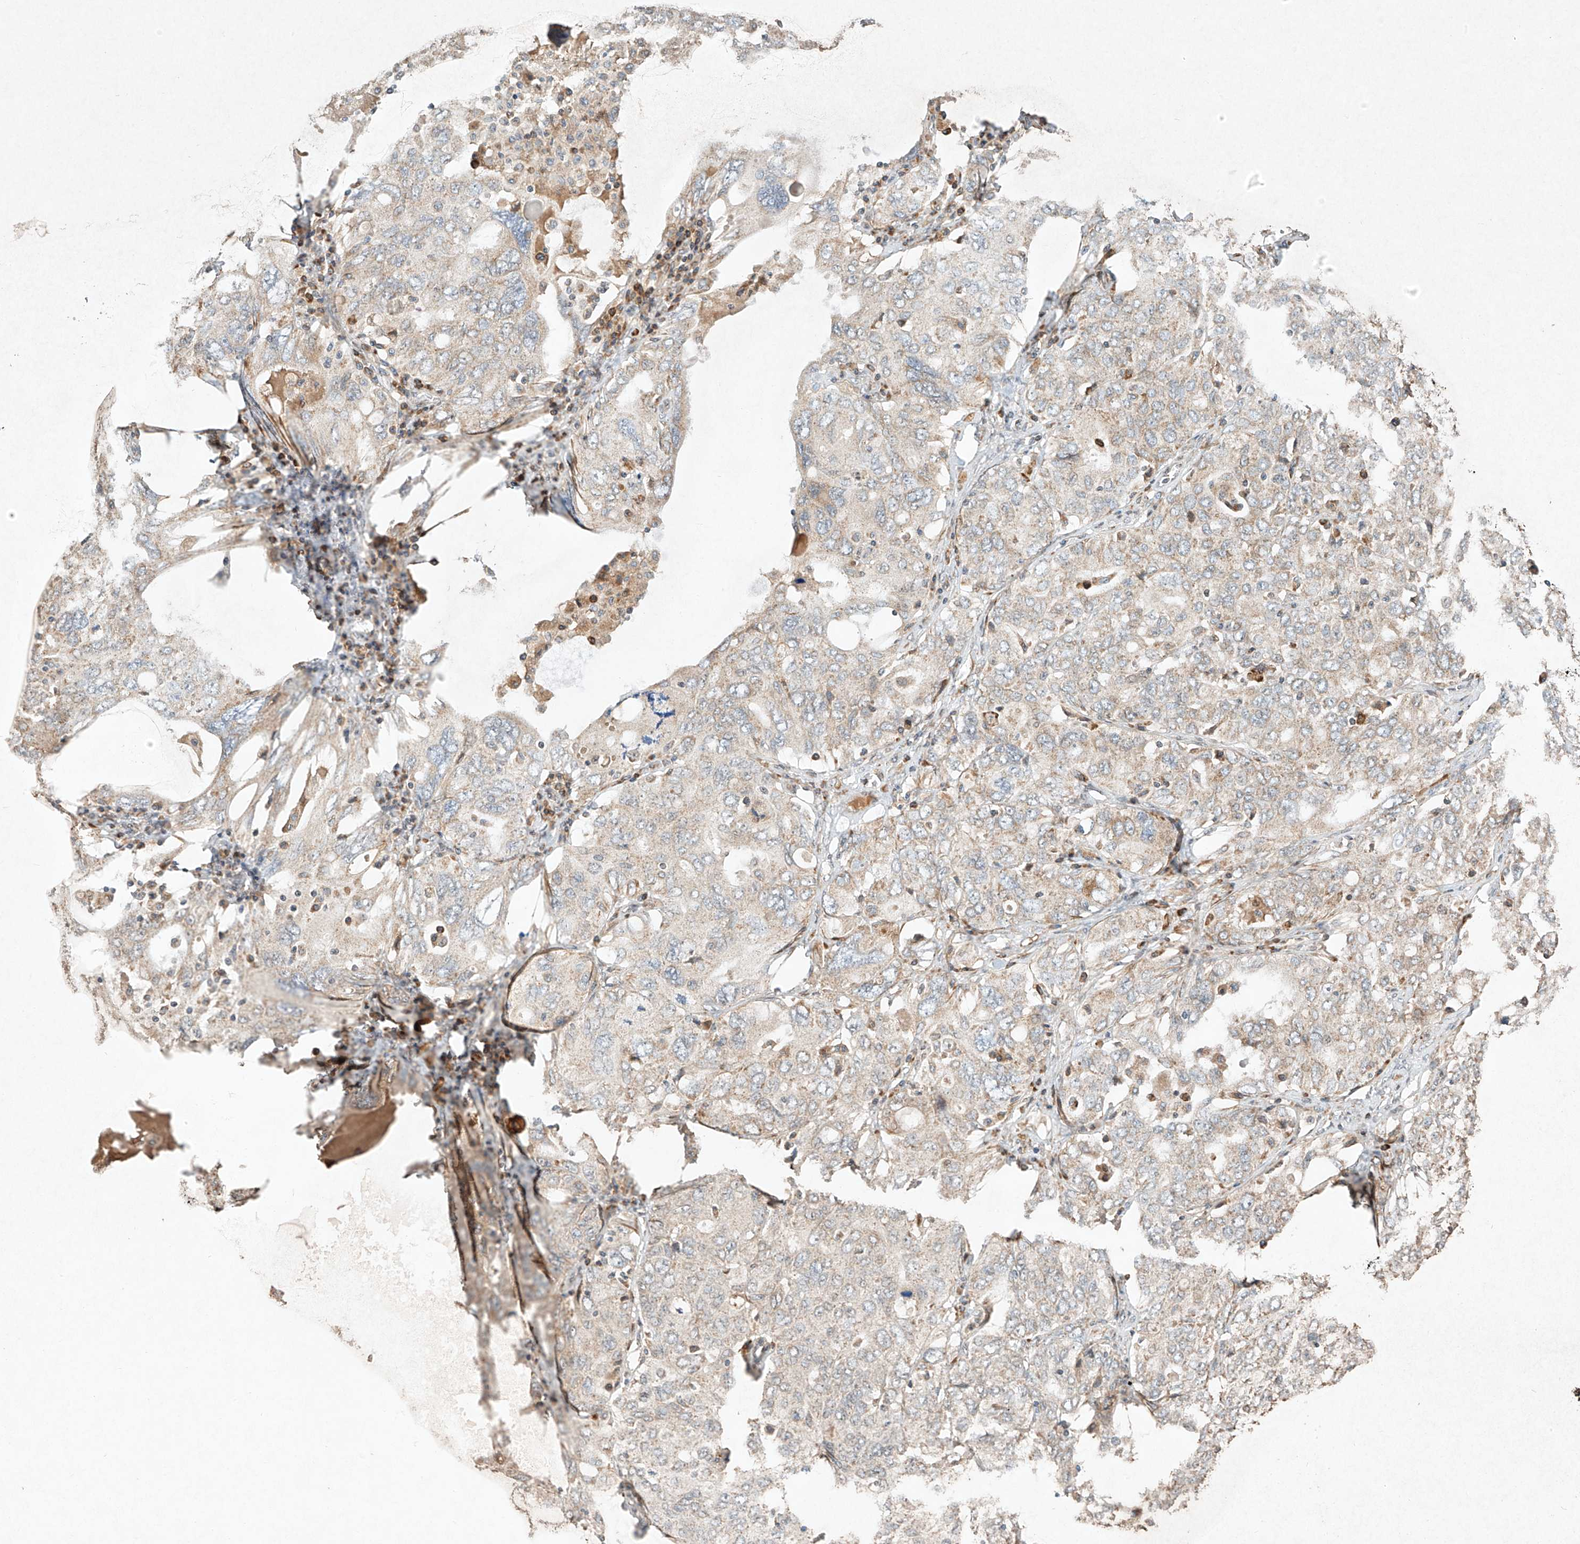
{"staining": {"intensity": "weak", "quantity": "<25%", "location": "cytoplasmic/membranous"}, "tissue": "ovarian cancer", "cell_type": "Tumor cells", "image_type": "cancer", "snomed": [{"axis": "morphology", "description": "Carcinoma, endometroid"}, {"axis": "topography", "description": "Ovary"}], "caption": "This is a photomicrograph of immunohistochemistry (IHC) staining of ovarian cancer, which shows no staining in tumor cells.", "gene": "SEMA3B", "patient": {"sex": "female", "age": 62}}